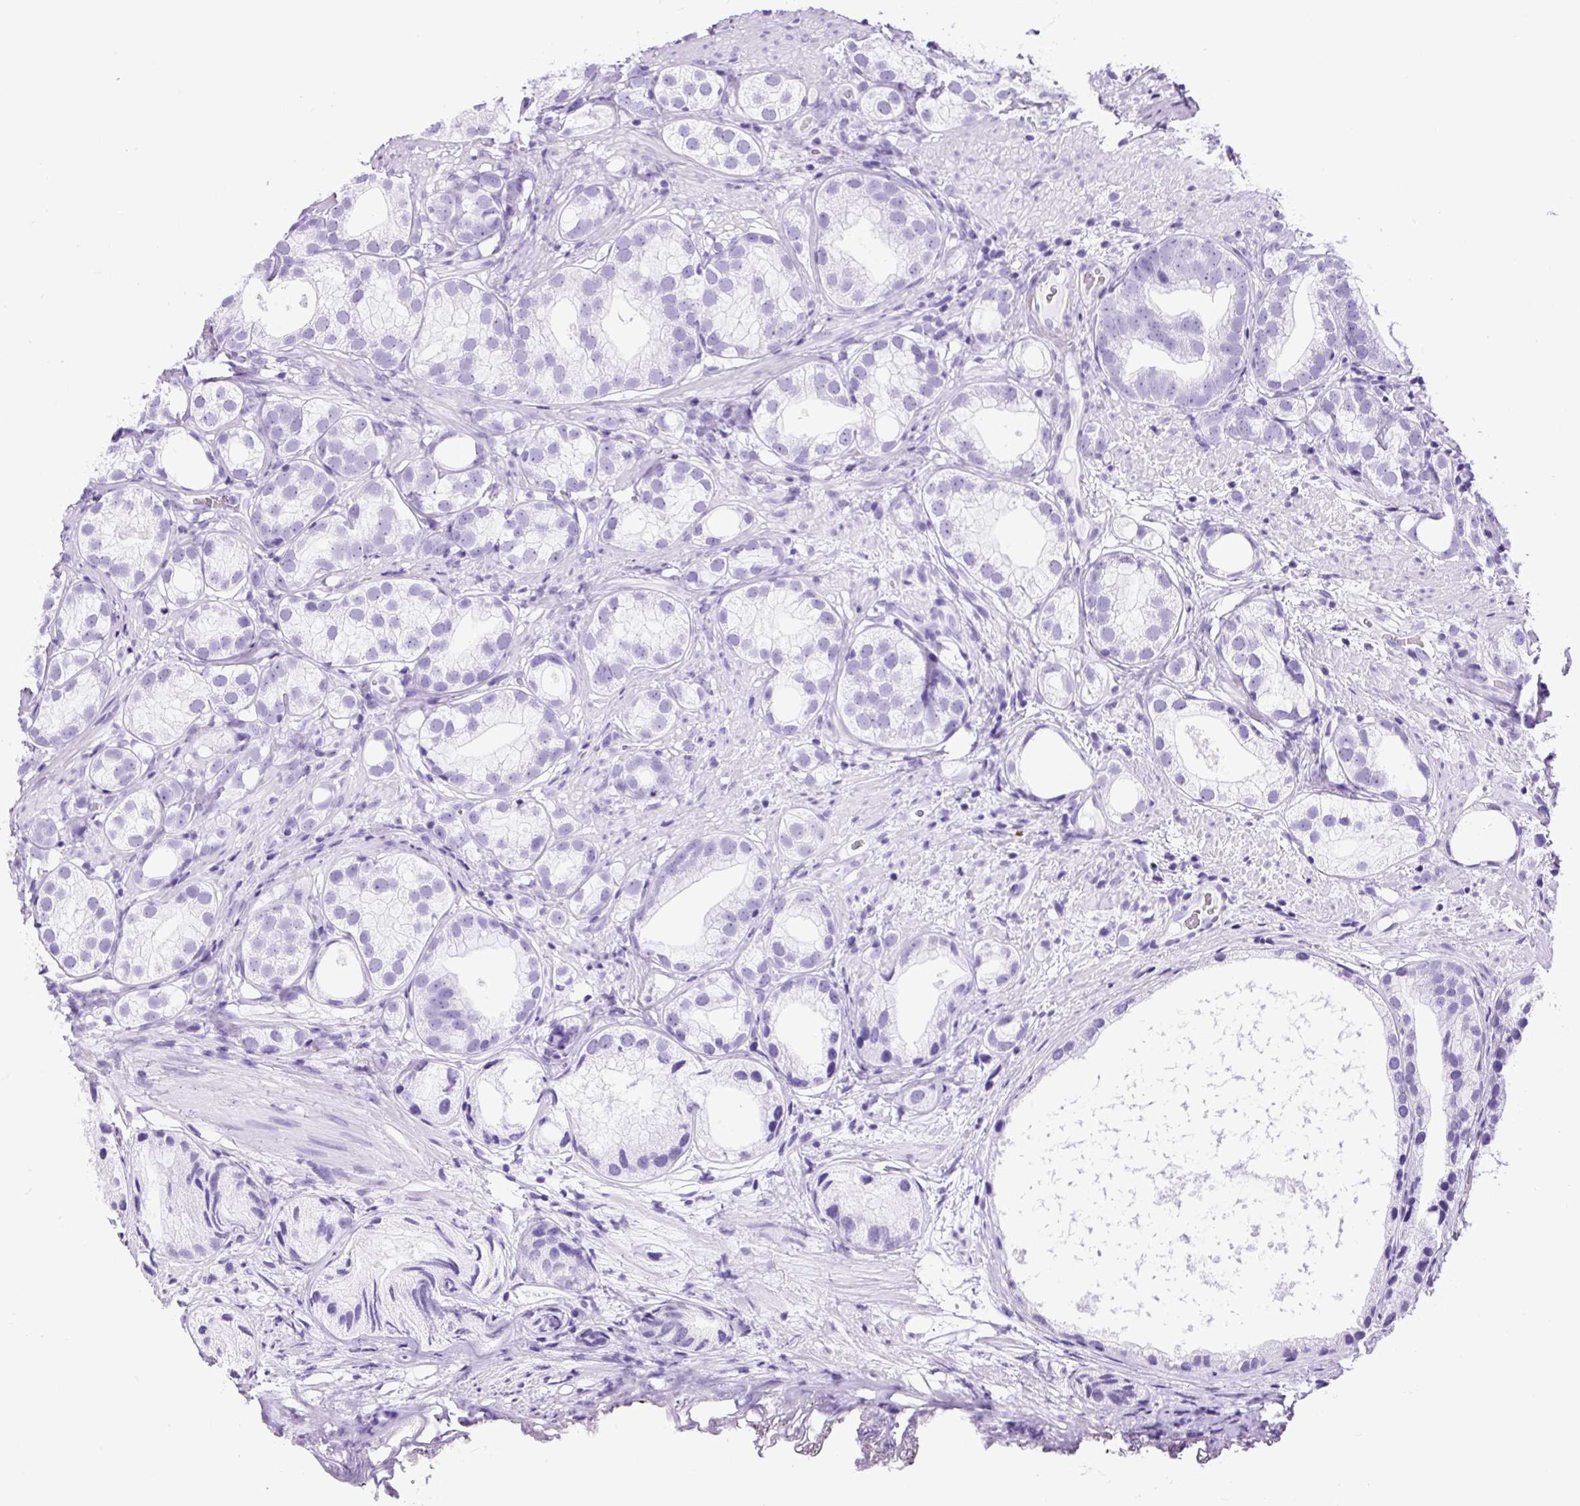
{"staining": {"intensity": "negative", "quantity": "none", "location": "none"}, "tissue": "prostate cancer", "cell_type": "Tumor cells", "image_type": "cancer", "snomed": [{"axis": "morphology", "description": "Adenocarcinoma, High grade"}, {"axis": "topography", "description": "Prostate"}], "caption": "The histopathology image displays no staining of tumor cells in adenocarcinoma (high-grade) (prostate). (Immunohistochemistry, brightfield microscopy, high magnification).", "gene": "CEL", "patient": {"sex": "male", "age": 82}}